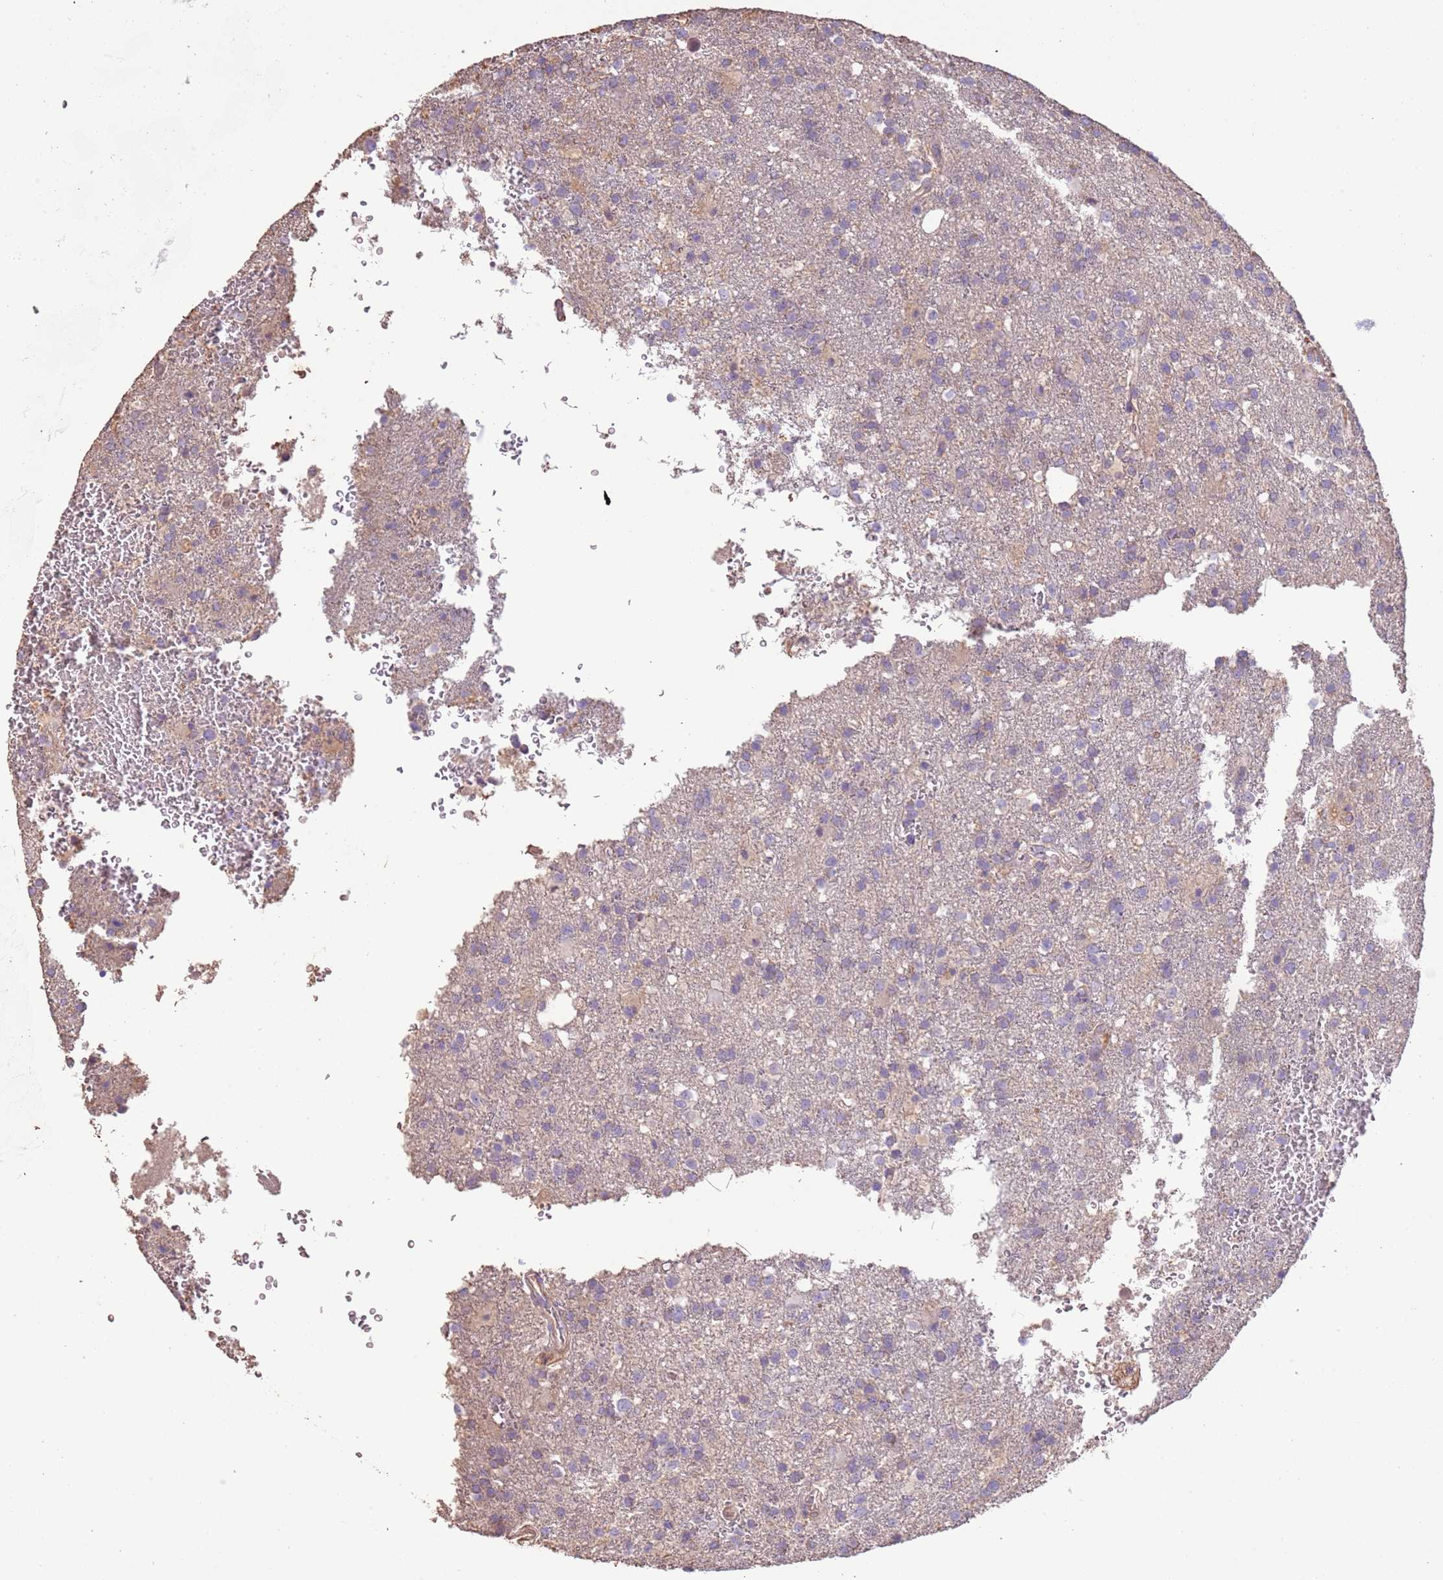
{"staining": {"intensity": "negative", "quantity": "none", "location": "none"}, "tissue": "glioma", "cell_type": "Tumor cells", "image_type": "cancer", "snomed": [{"axis": "morphology", "description": "Glioma, malignant, High grade"}, {"axis": "topography", "description": "Brain"}], "caption": "Histopathology image shows no significant protein staining in tumor cells of glioma.", "gene": "FECH", "patient": {"sex": "female", "age": 74}}